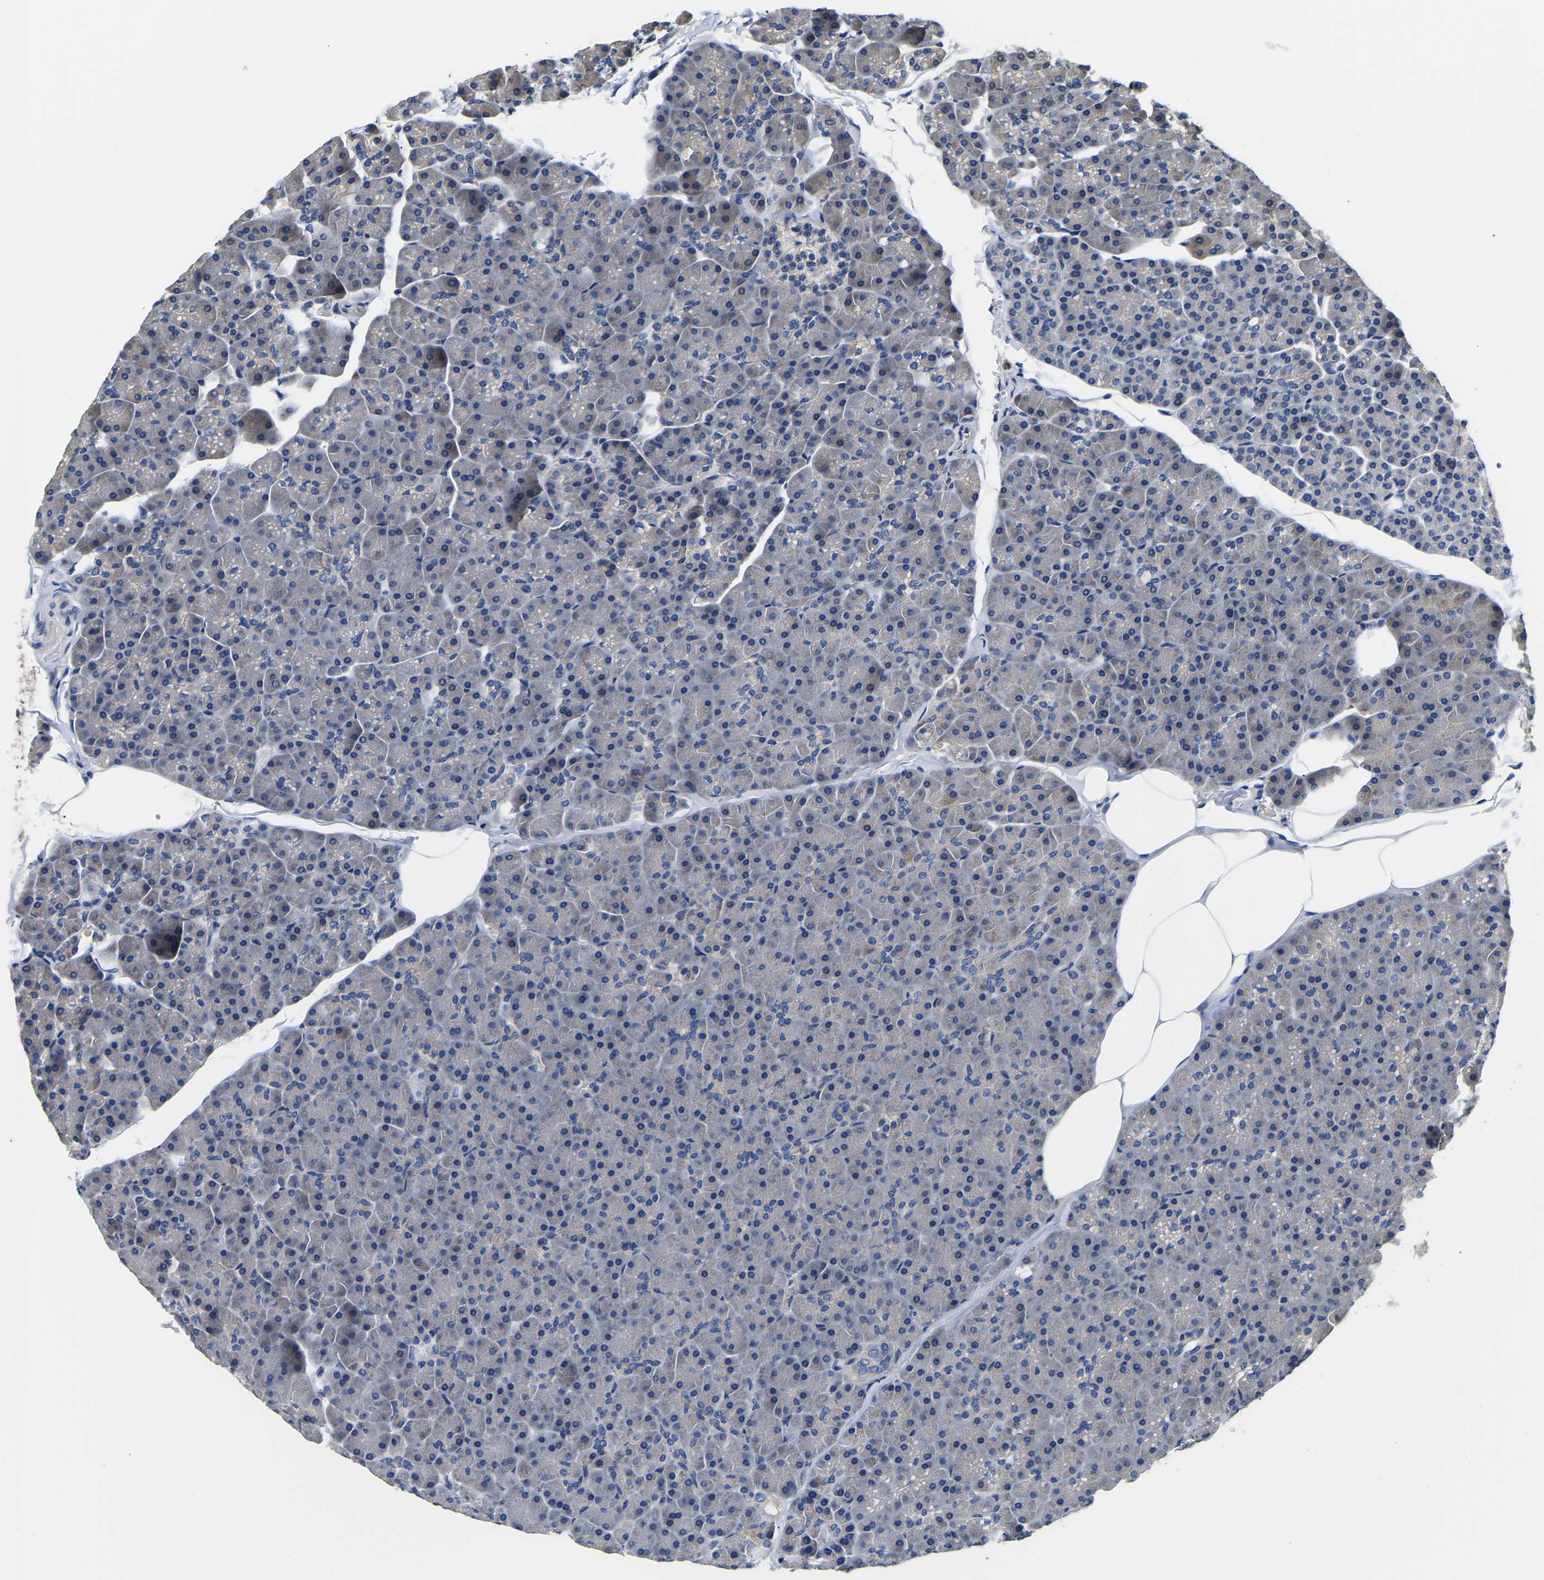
{"staining": {"intensity": "negative", "quantity": "none", "location": "none"}, "tissue": "pancreas", "cell_type": "Exocrine glandular cells", "image_type": "normal", "snomed": [{"axis": "morphology", "description": "Normal tissue, NOS"}, {"axis": "topography", "description": "Pancreas"}], "caption": "An image of pancreas stained for a protein demonstrates no brown staining in exocrine glandular cells.", "gene": "CSDE1", "patient": {"sex": "male", "age": 35}}